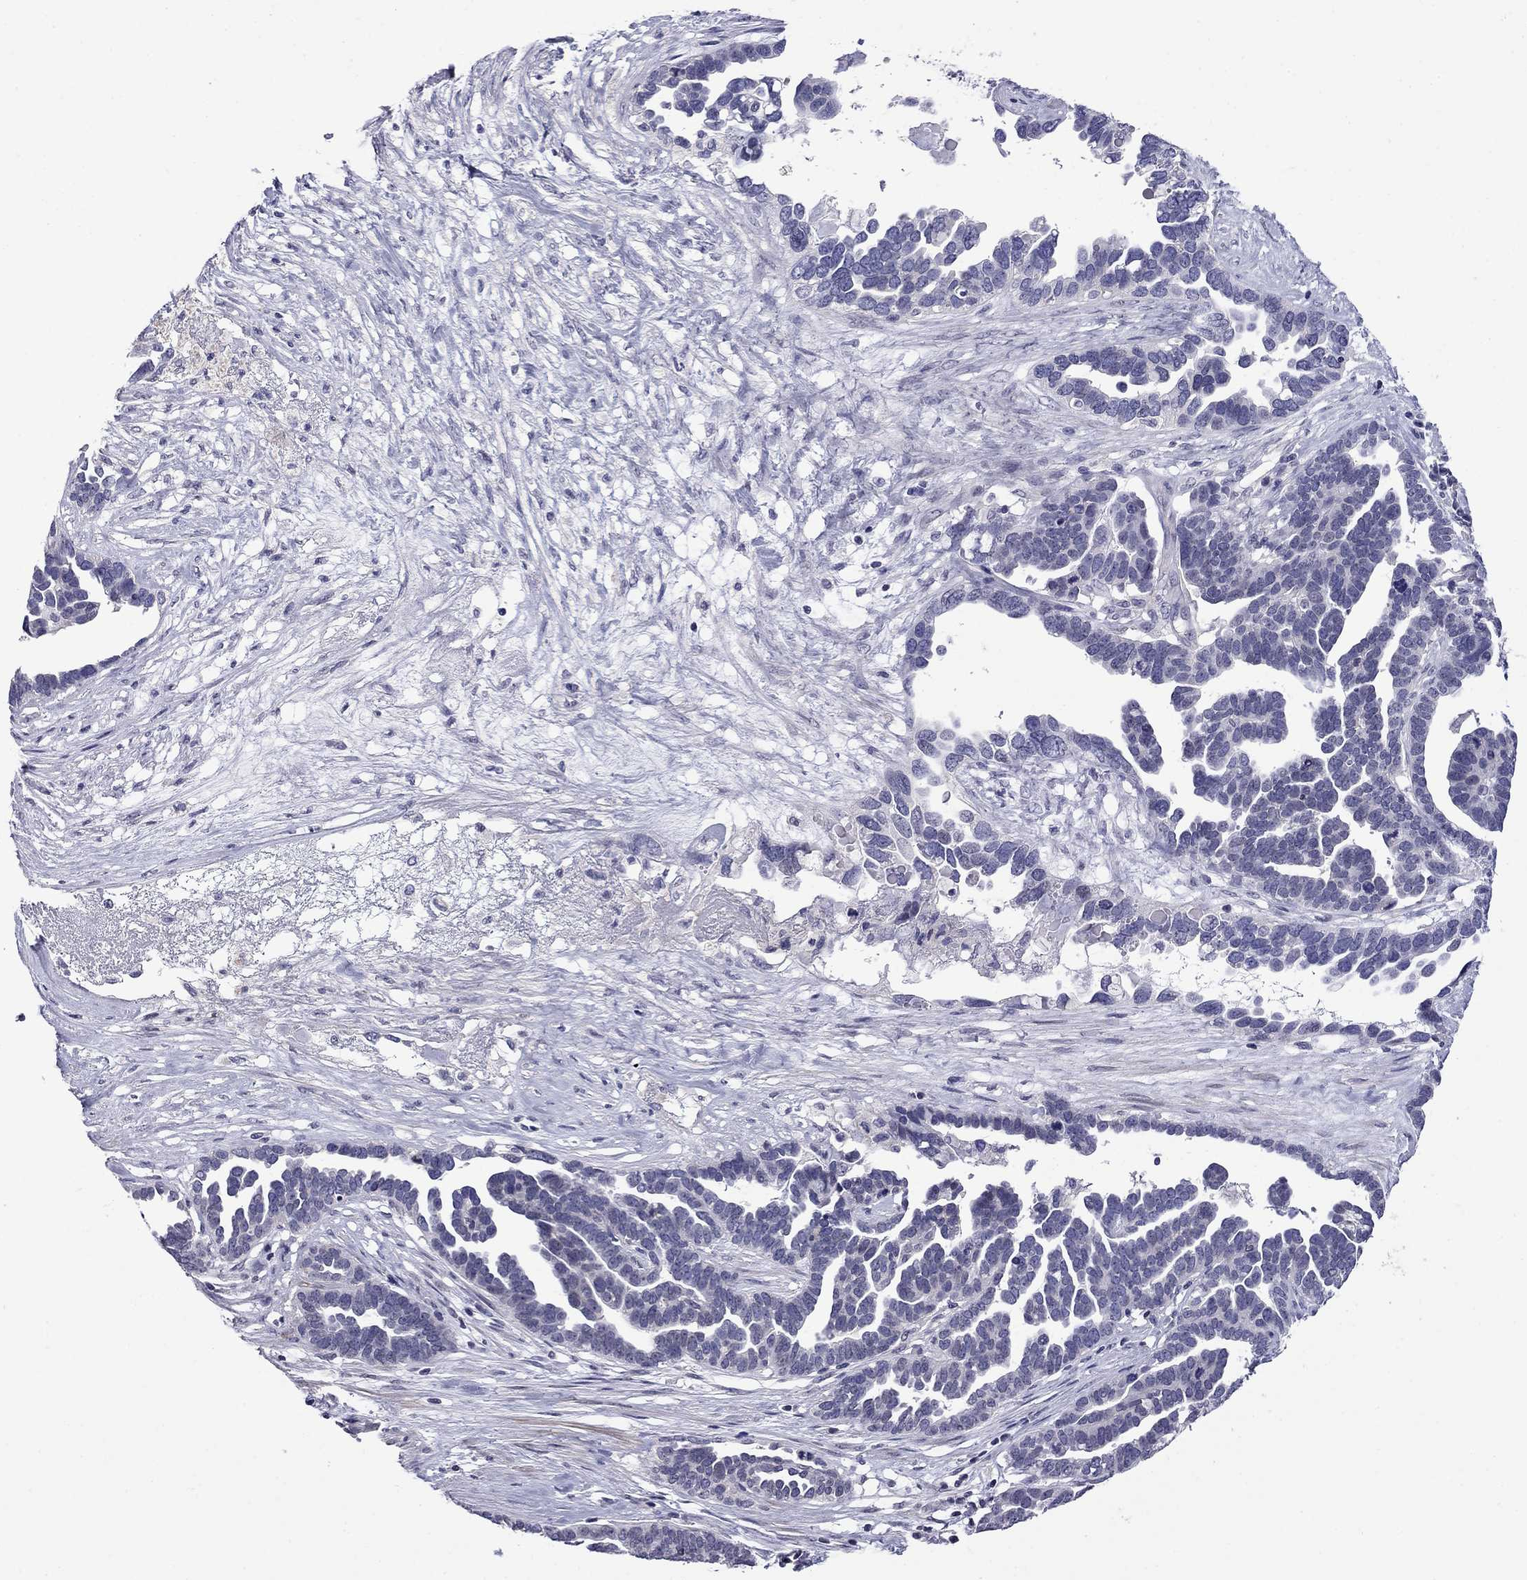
{"staining": {"intensity": "negative", "quantity": "none", "location": "none"}, "tissue": "ovarian cancer", "cell_type": "Tumor cells", "image_type": "cancer", "snomed": [{"axis": "morphology", "description": "Cystadenocarcinoma, serous, NOS"}, {"axis": "topography", "description": "Ovary"}], "caption": "Micrograph shows no significant protein expression in tumor cells of ovarian cancer (serous cystadenocarcinoma). (DAB IHC with hematoxylin counter stain).", "gene": "PRR18", "patient": {"sex": "female", "age": 54}}